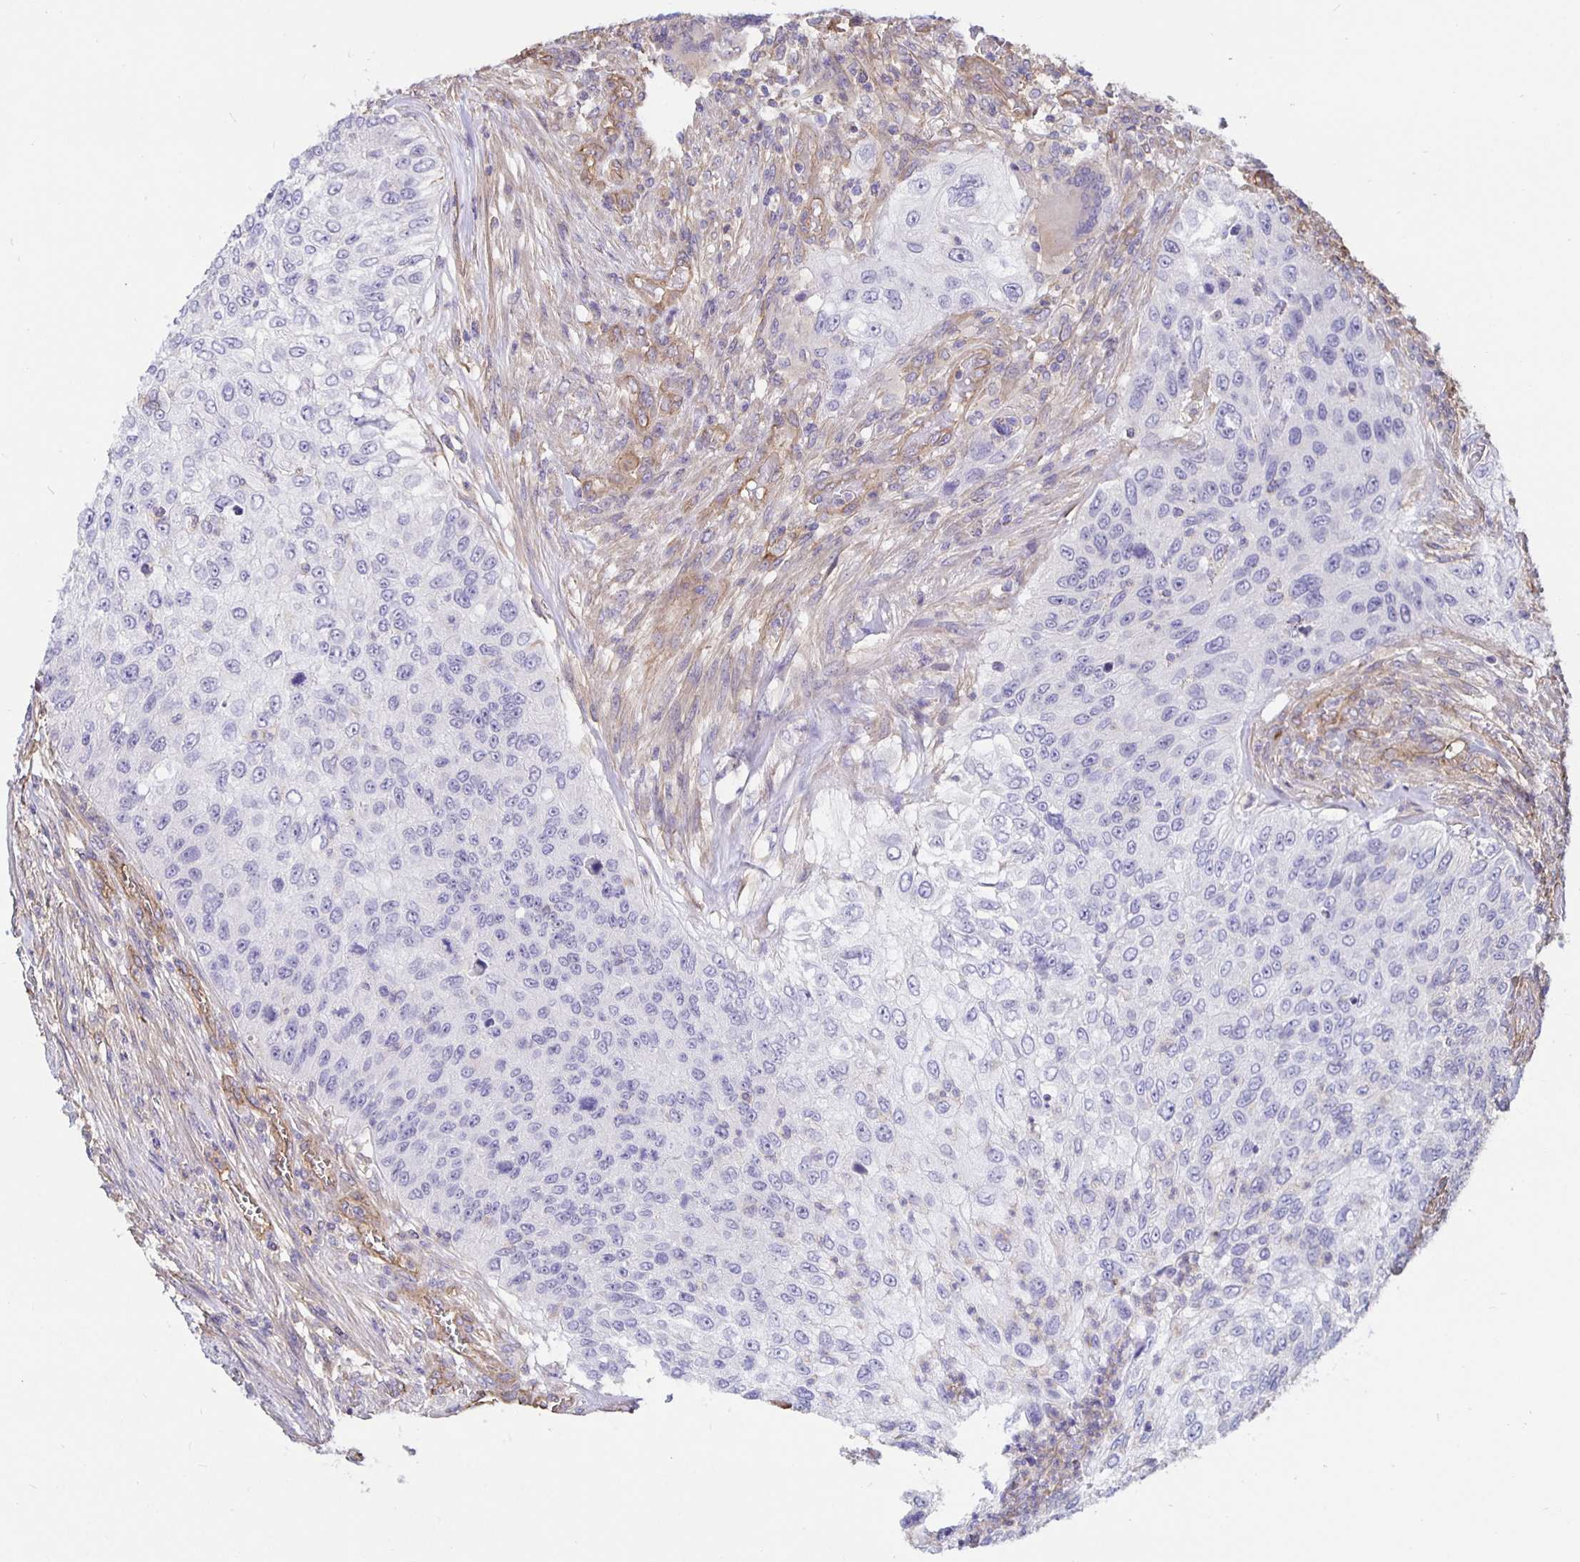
{"staining": {"intensity": "negative", "quantity": "none", "location": "none"}, "tissue": "urothelial cancer", "cell_type": "Tumor cells", "image_type": "cancer", "snomed": [{"axis": "morphology", "description": "Urothelial carcinoma, High grade"}, {"axis": "topography", "description": "Urinary bladder"}], "caption": "Urothelial cancer was stained to show a protein in brown. There is no significant positivity in tumor cells.", "gene": "ARHGEF39", "patient": {"sex": "female", "age": 60}}